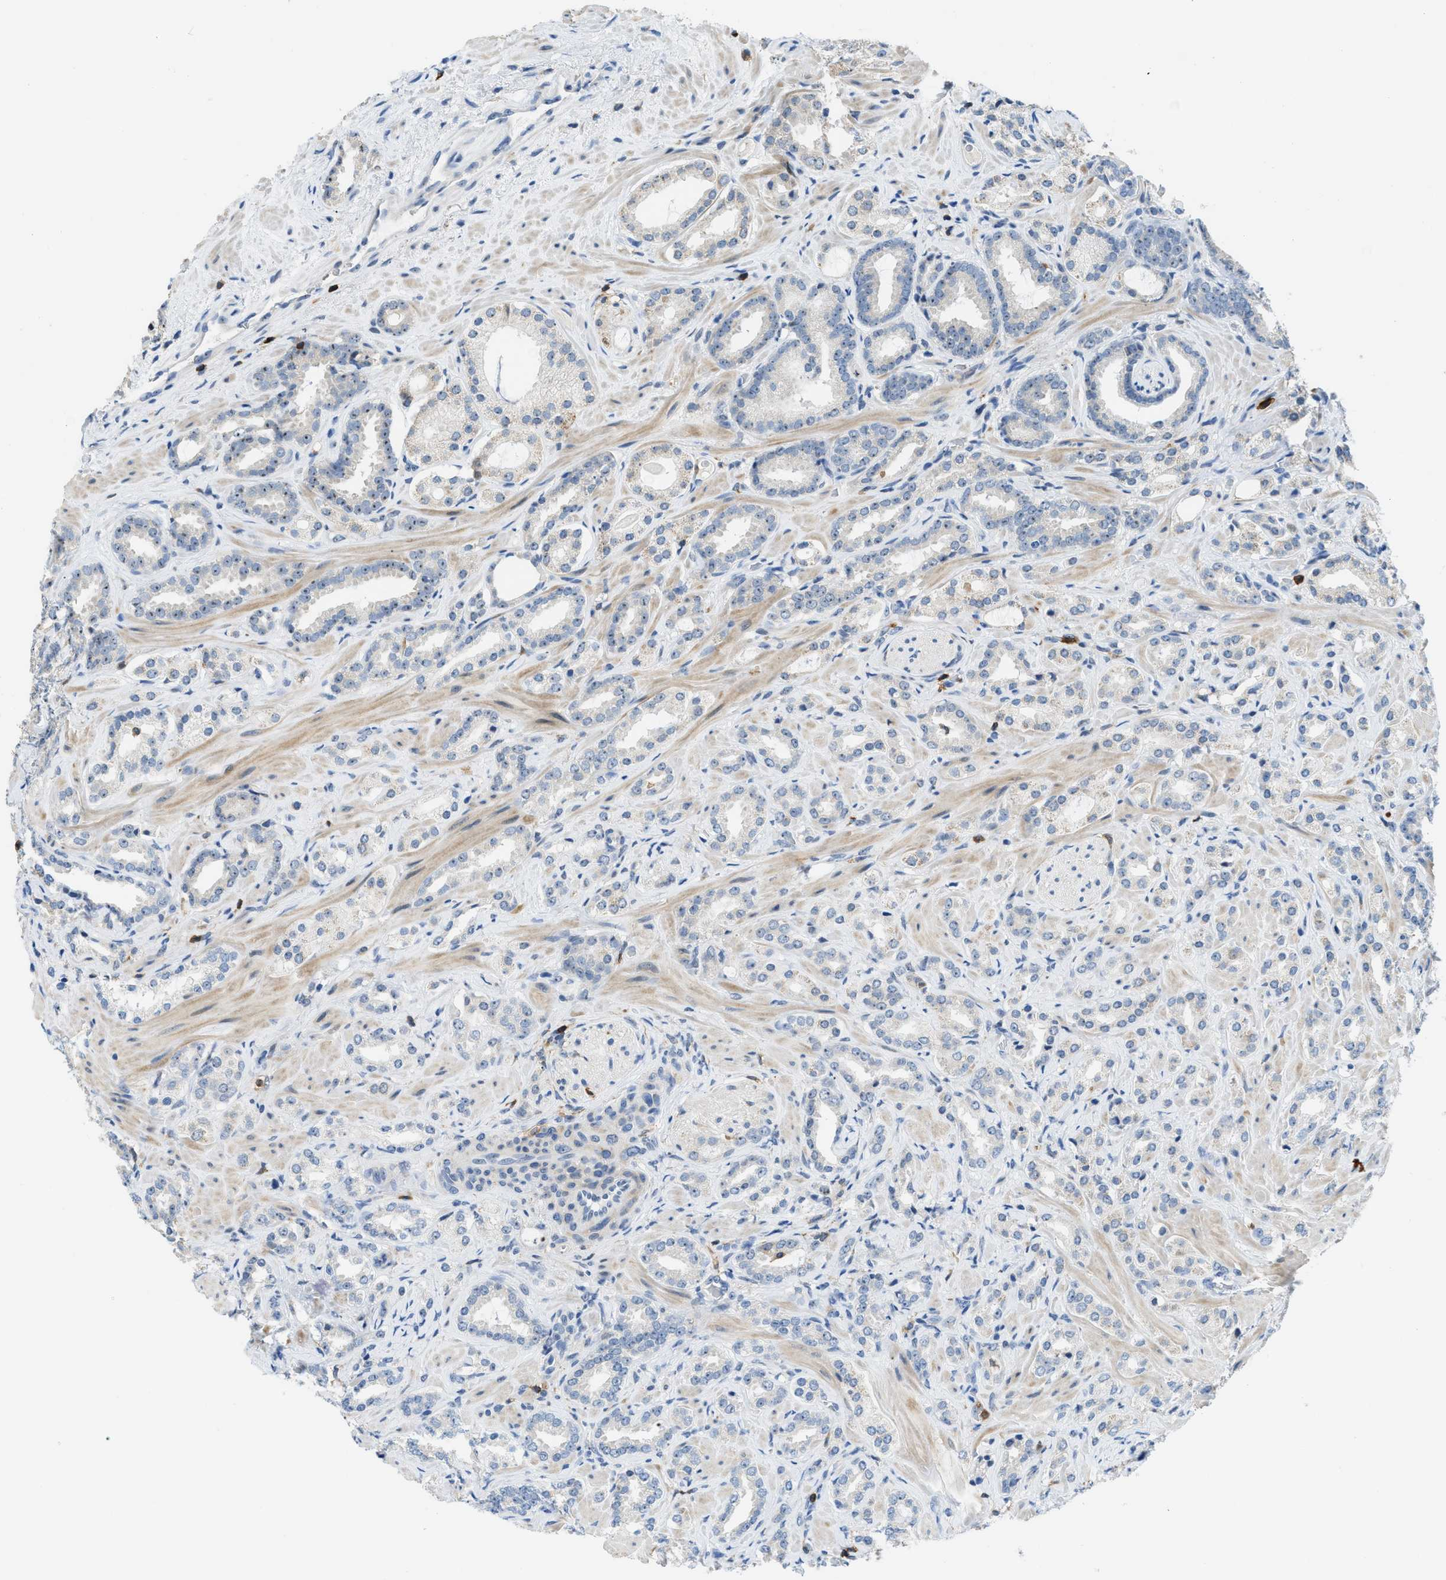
{"staining": {"intensity": "negative", "quantity": "none", "location": "none"}, "tissue": "prostate cancer", "cell_type": "Tumor cells", "image_type": "cancer", "snomed": [{"axis": "morphology", "description": "Adenocarcinoma, High grade"}, {"axis": "topography", "description": "Prostate"}], "caption": "This is a micrograph of IHC staining of prostate high-grade adenocarcinoma, which shows no expression in tumor cells.", "gene": "FAM151A", "patient": {"sex": "male", "age": 64}}